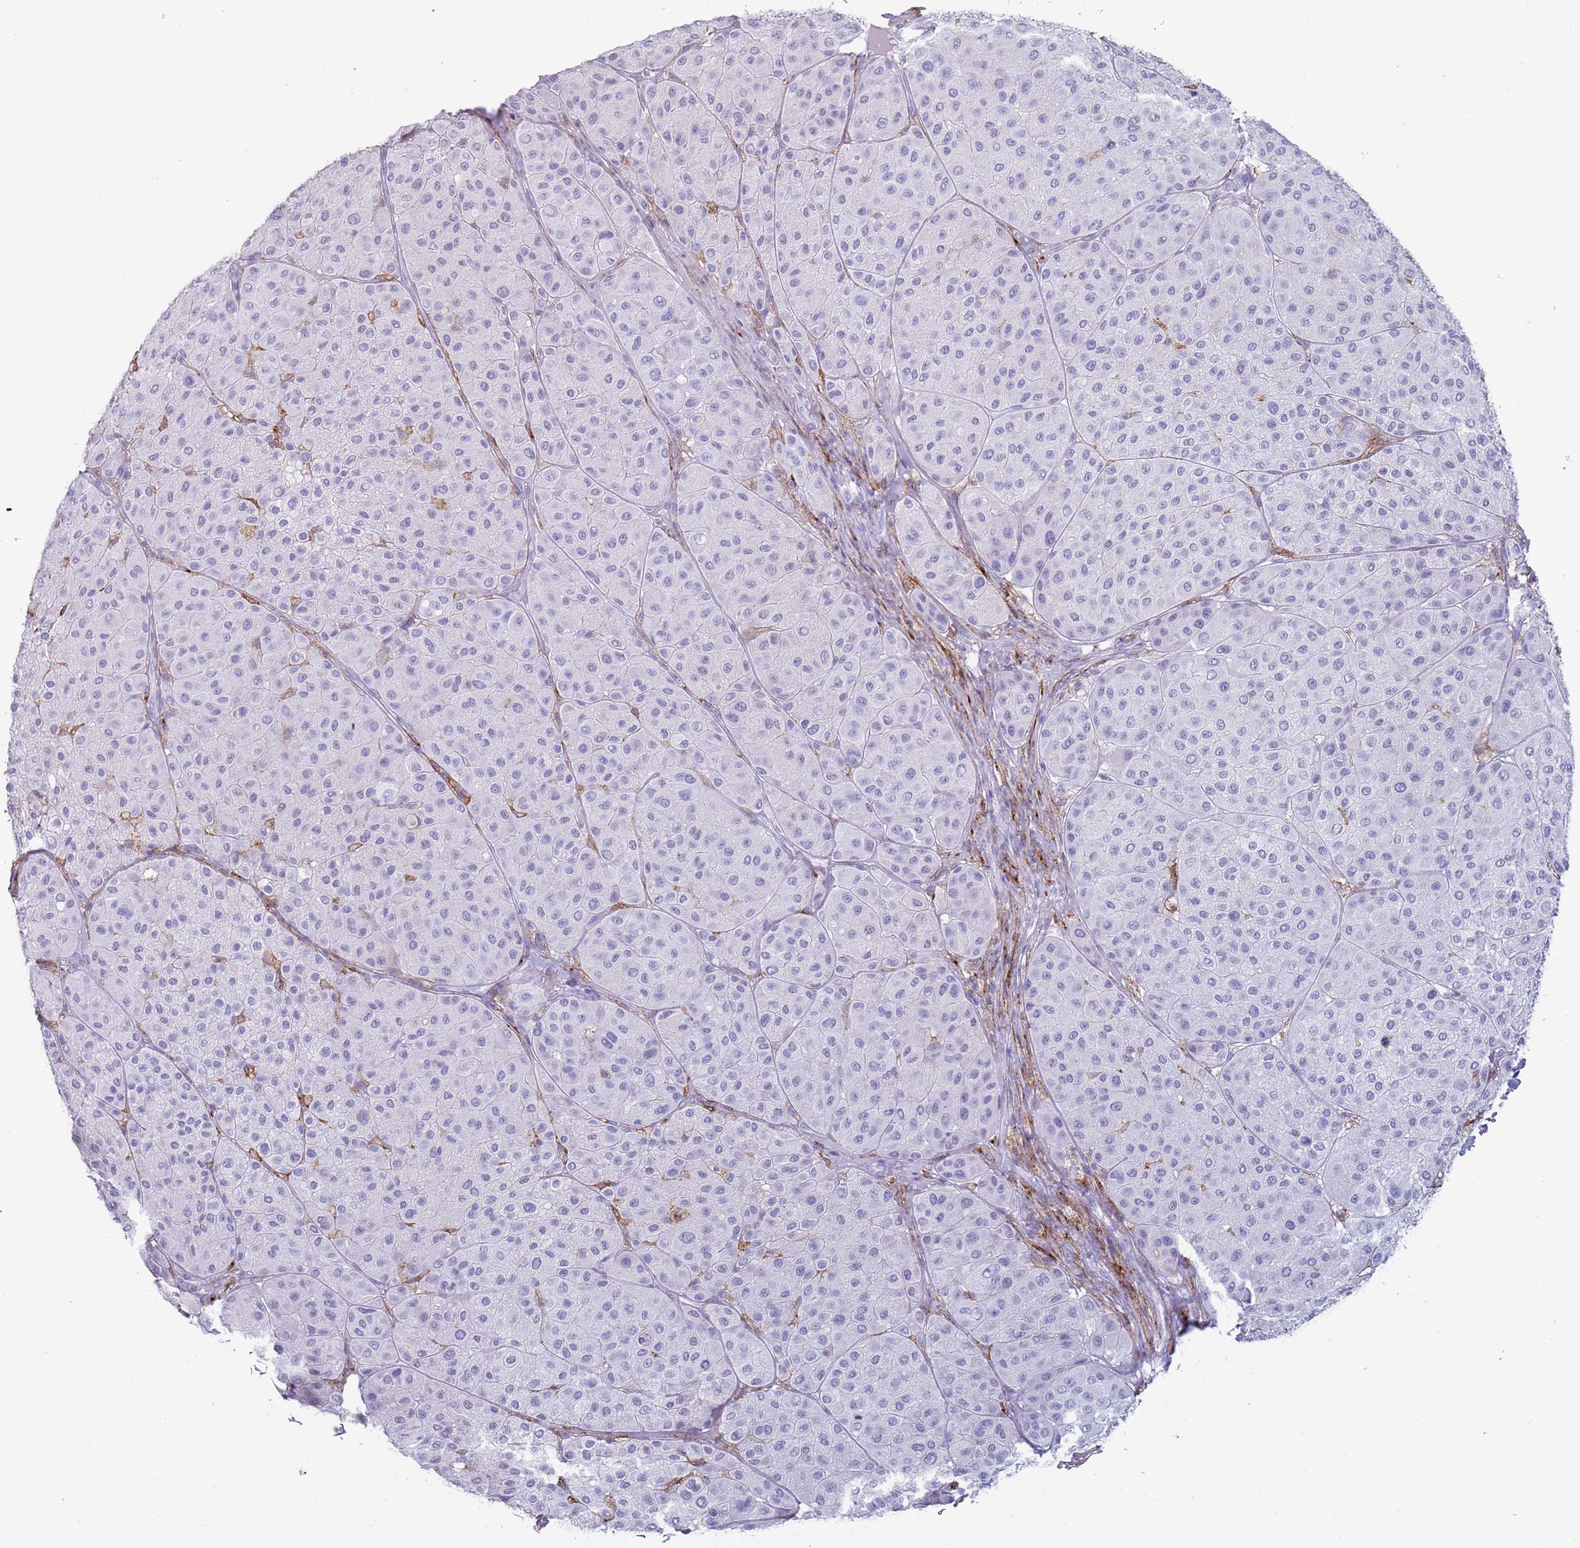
{"staining": {"intensity": "negative", "quantity": "none", "location": "none"}, "tissue": "melanoma", "cell_type": "Tumor cells", "image_type": "cancer", "snomed": [{"axis": "morphology", "description": "Malignant melanoma, Metastatic site"}, {"axis": "topography", "description": "Smooth muscle"}], "caption": "High power microscopy histopathology image of an immunohistochemistry (IHC) histopathology image of melanoma, revealing no significant positivity in tumor cells.", "gene": "COLEC12", "patient": {"sex": "male", "age": 41}}